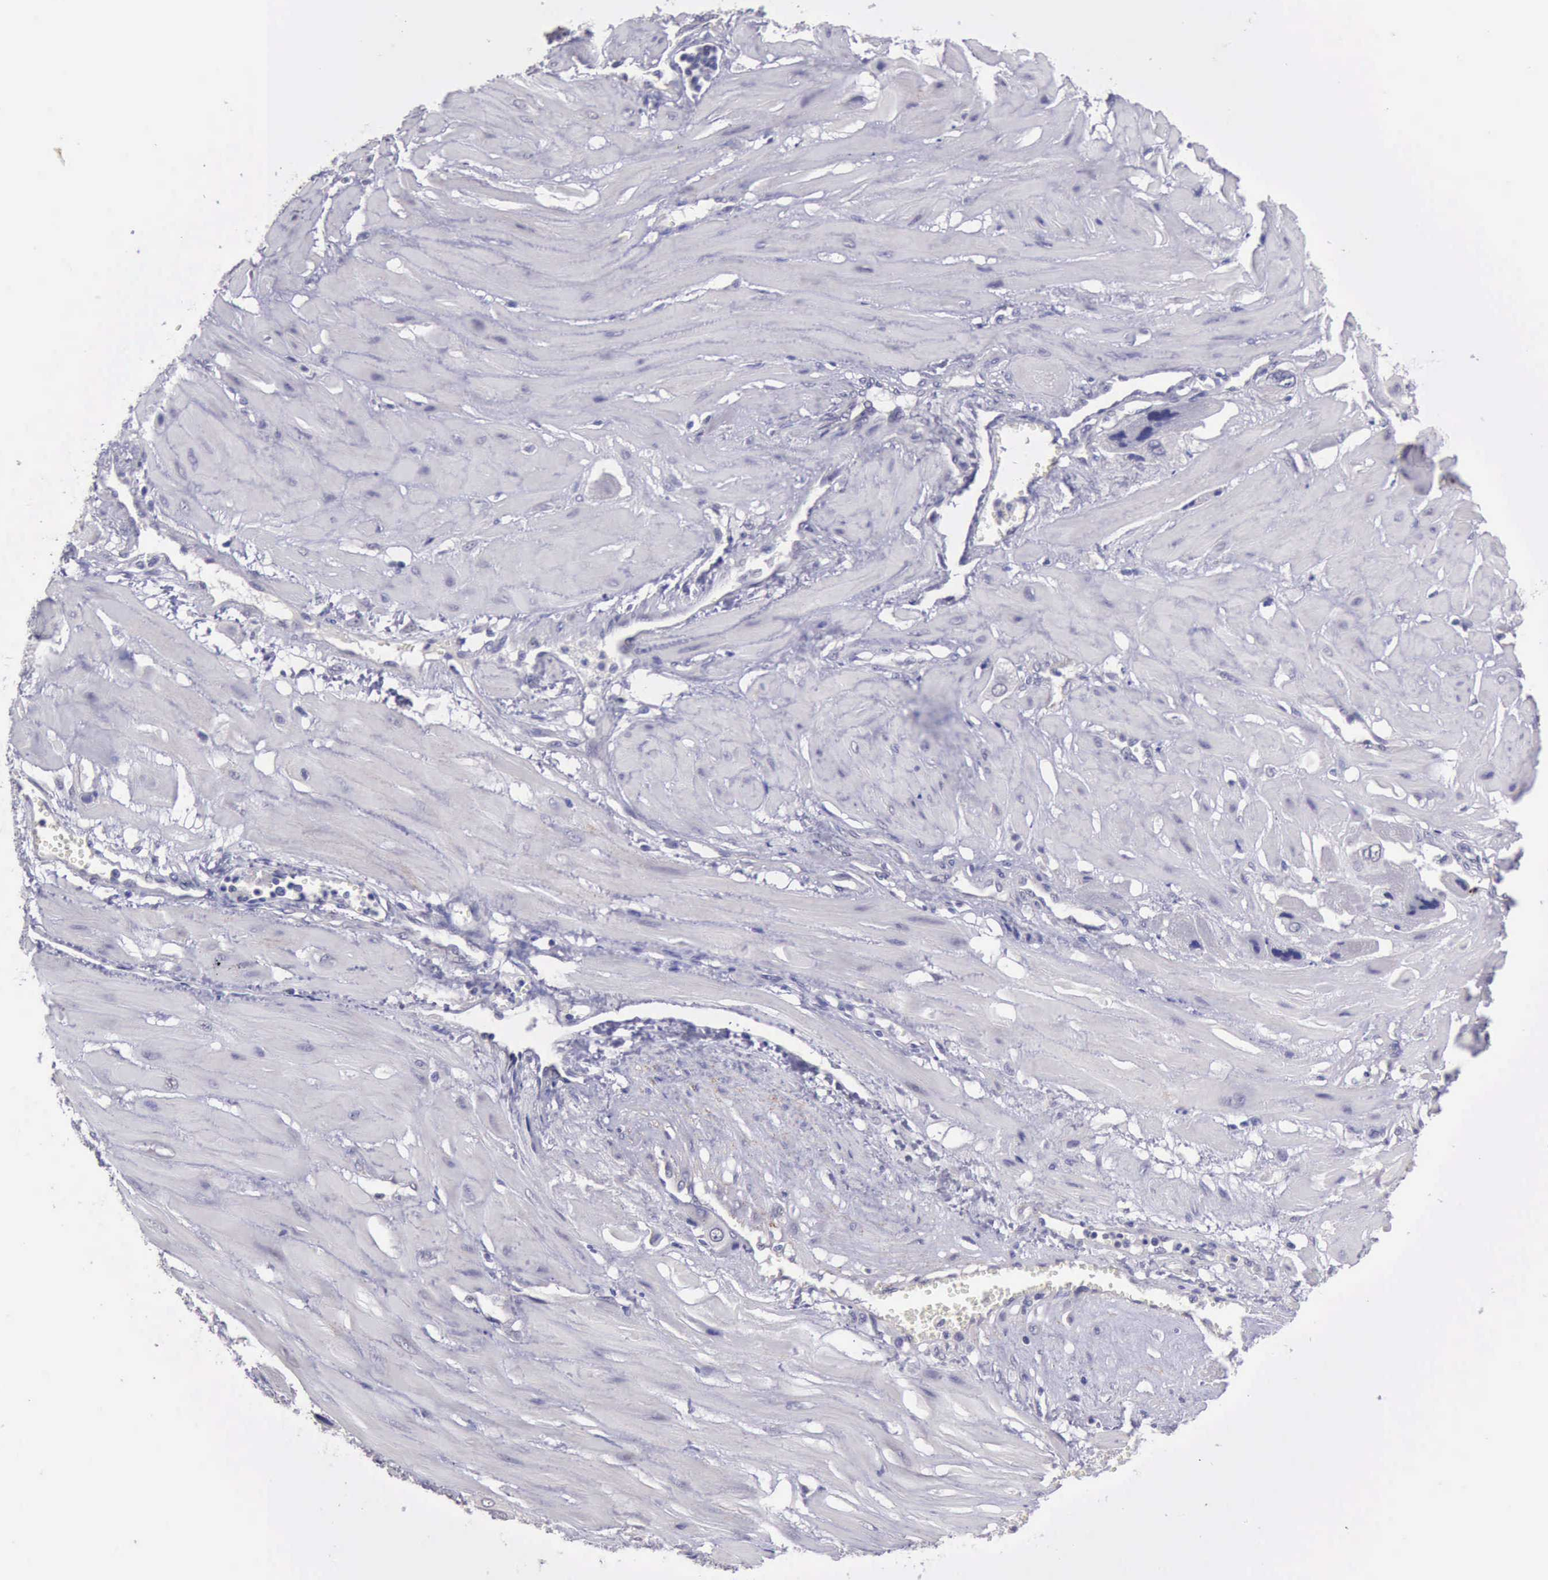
{"staining": {"intensity": "negative", "quantity": "none", "location": "none"}, "tissue": "cervical cancer", "cell_type": "Tumor cells", "image_type": "cancer", "snomed": [{"axis": "morphology", "description": "Squamous cell carcinoma, NOS"}, {"axis": "topography", "description": "Cervix"}], "caption": "DAB immunohistochemical staining of human cervical squamous cell carcinoma demonstrates no significant staining in tumor cells. (DAB immunohistochemistry (IHC) with hematoxylin counter stain).", "gene": "KCND1", "patient": {"sex": "female", "age": 34}}